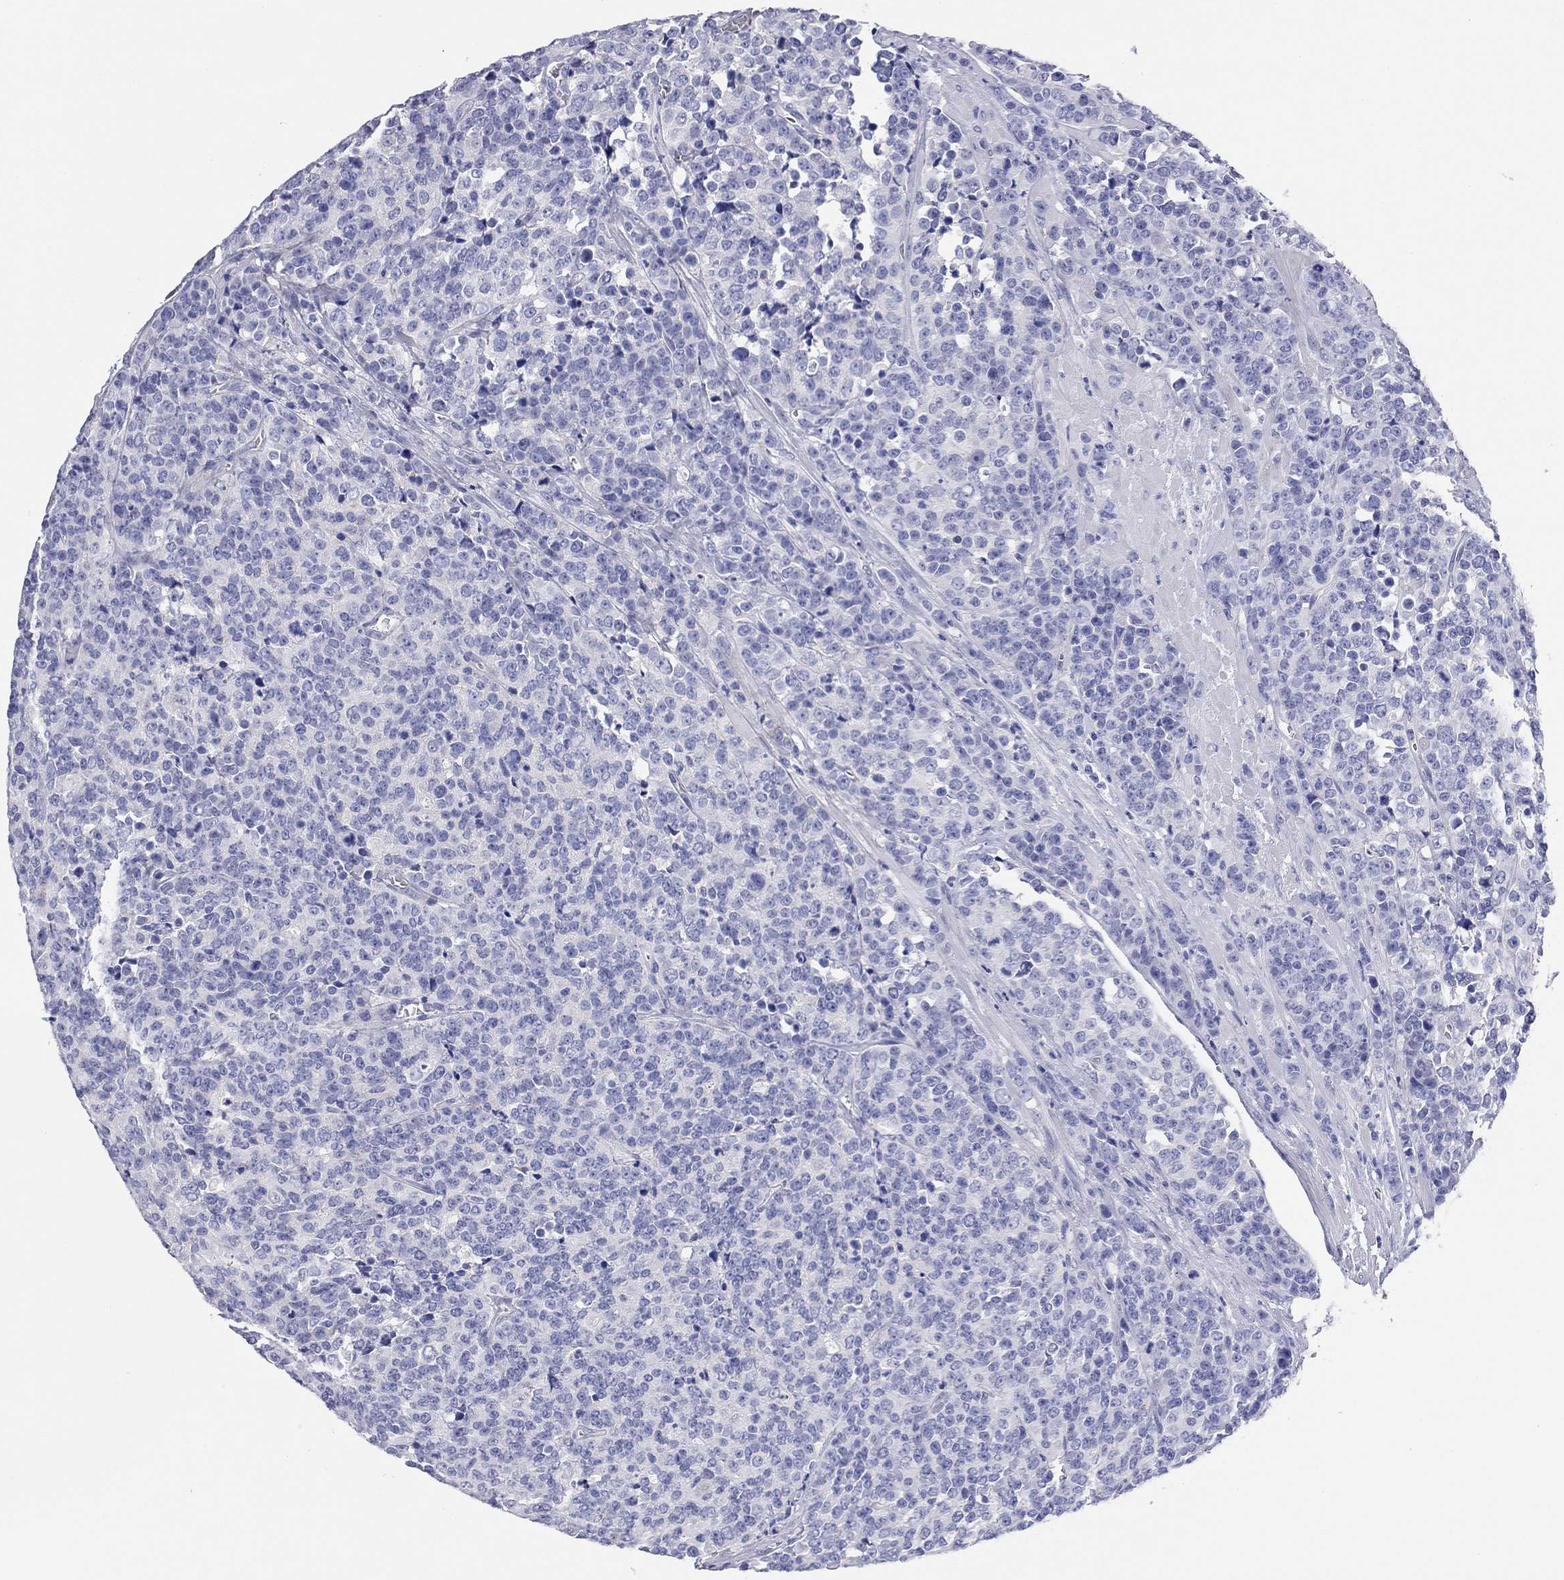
{"staining": {"intensity": "negative", "quantity": "none", "location": "none"}, "tissue": "prostate cancer", "cell_type": "Tumor cells", "image_type": "cancer", "snomed": [{"axis": "morphology", "description": "Adenocarcinoma, NOS"}, {"axis": "topography", "description": "Prostate"}], "caption": "IHC micrograph of neoplastic tissue: prostate adenocarcinoma stained with DAB shows no significant protein positivity in tumor cells.", "gene": "TMEM221", "patient": {"sex": "male", "age": 67}}